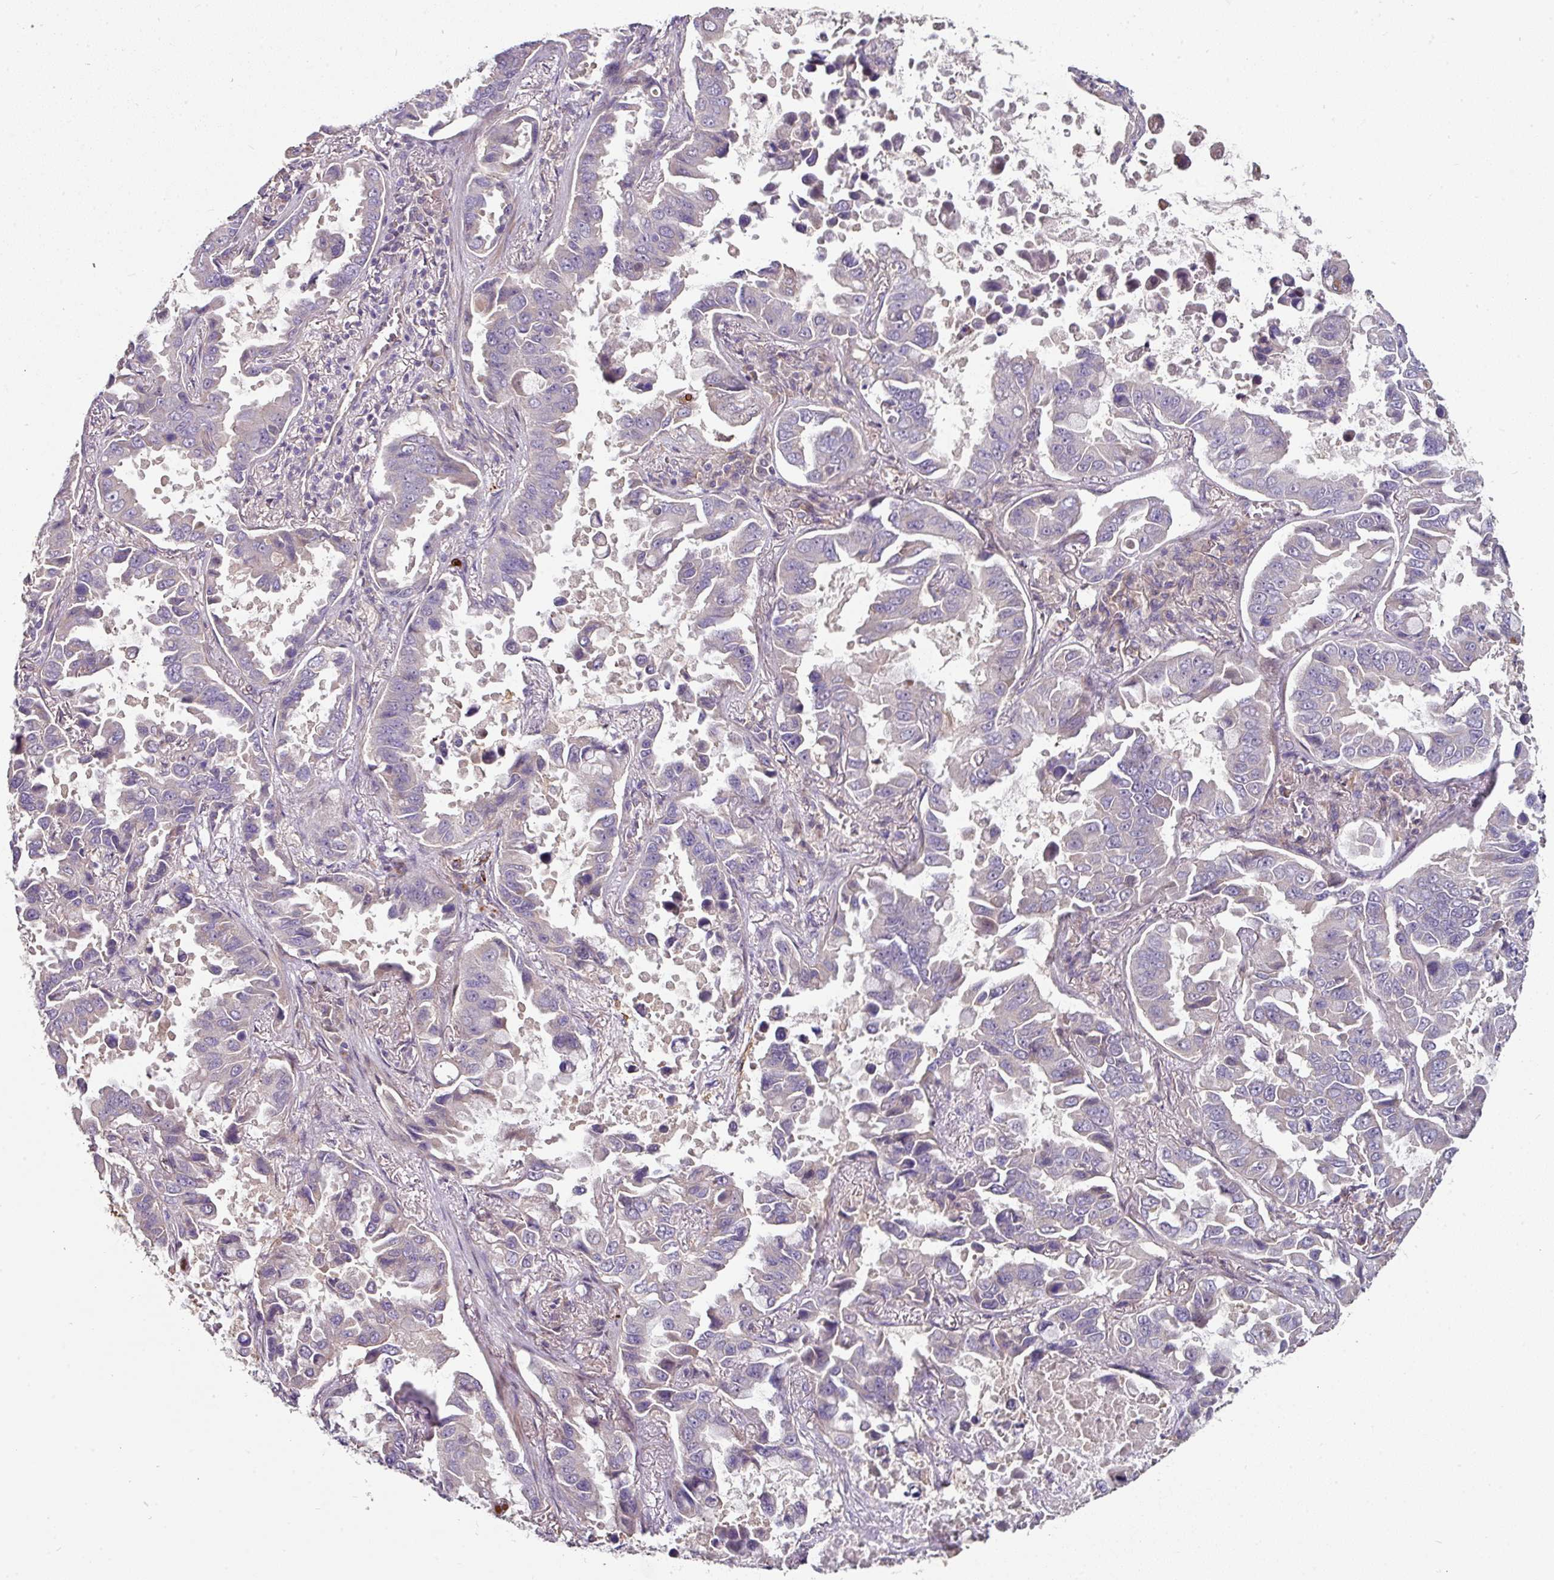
{"staining": {"intensity": "weak", "quantity": "<25%", "location": "cytoplasmic/membranous"}, "tissue": "lung cancer", "cell_type": "Tumor cells", "image_type": "cancer", "snomed": [{"axis": "morphology", "description": "Adenocarcinoma, NOS"}, {"axis": "topography", "description": "Lung"}], "caption": "Tumor cells show no significant positivity in lung adenocarcinoma. (Brightfield microscopy of DAB immunohistochemistry (IHC) at high magnification).", "gene": "C4orf48", "patient": {"sex": "male", "age": 64}}